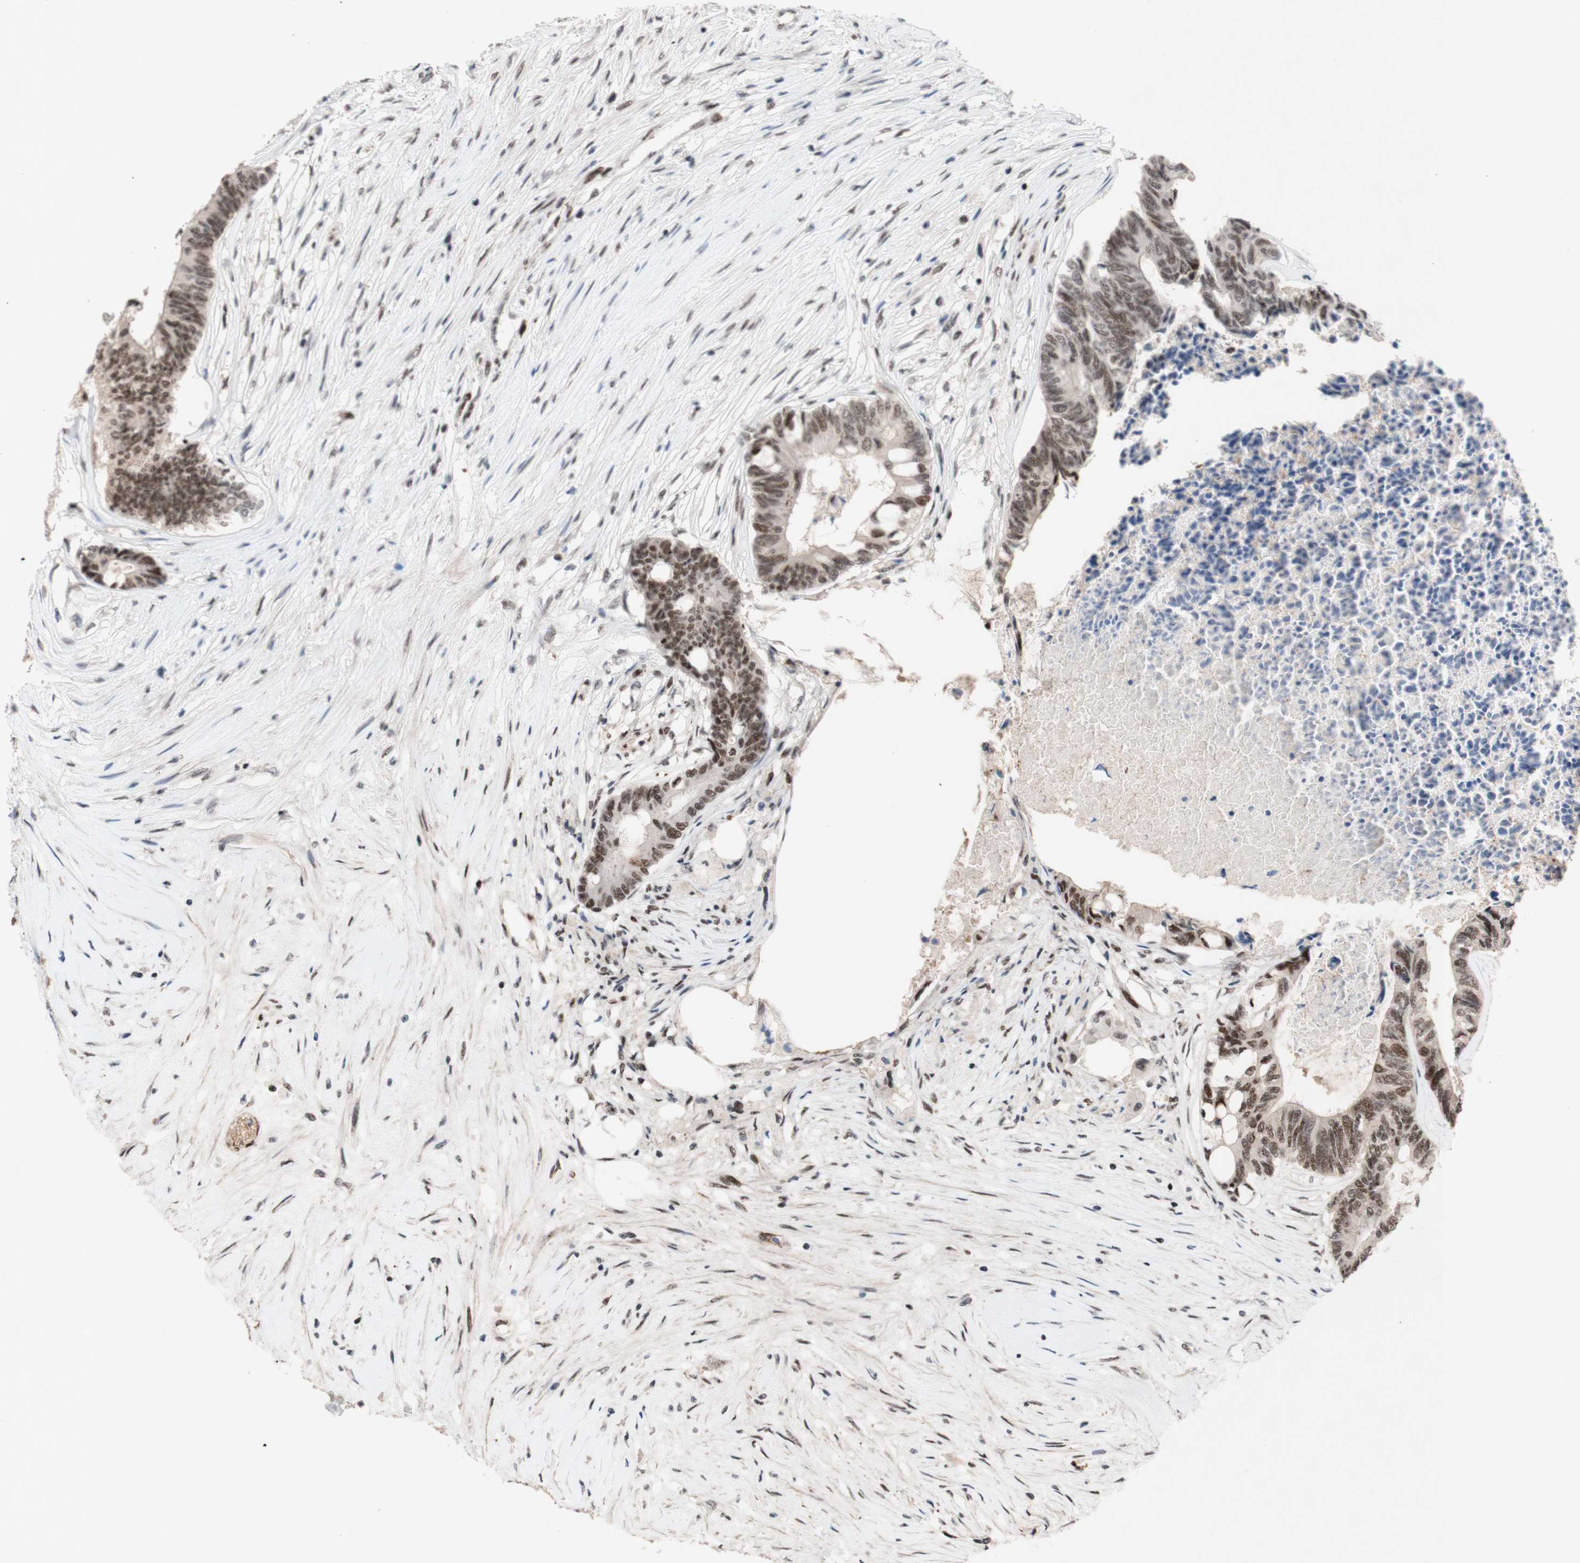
{"staining": {"intensity": "moderate", "quantity": ">75%", "location": "nuclear"}, "tissue": "colorectal cancer", "cell_type": "Tumor cells", "image_type": "cancer", "snomed": [{"axis": "morphology", "description": "Adenocarcinoma, NOS"}, {"axis": "topography", "description": "Rectum"}], "caption": "Immunohistochemistry (DAB (3,3'-diaminobenzidine)) staining of colorectal cancer displays moderate nuclear protein expression in approximately >75% of tumor cells.", "gene": "TLE1", "patient": {"sex": "male", "age": 63}}